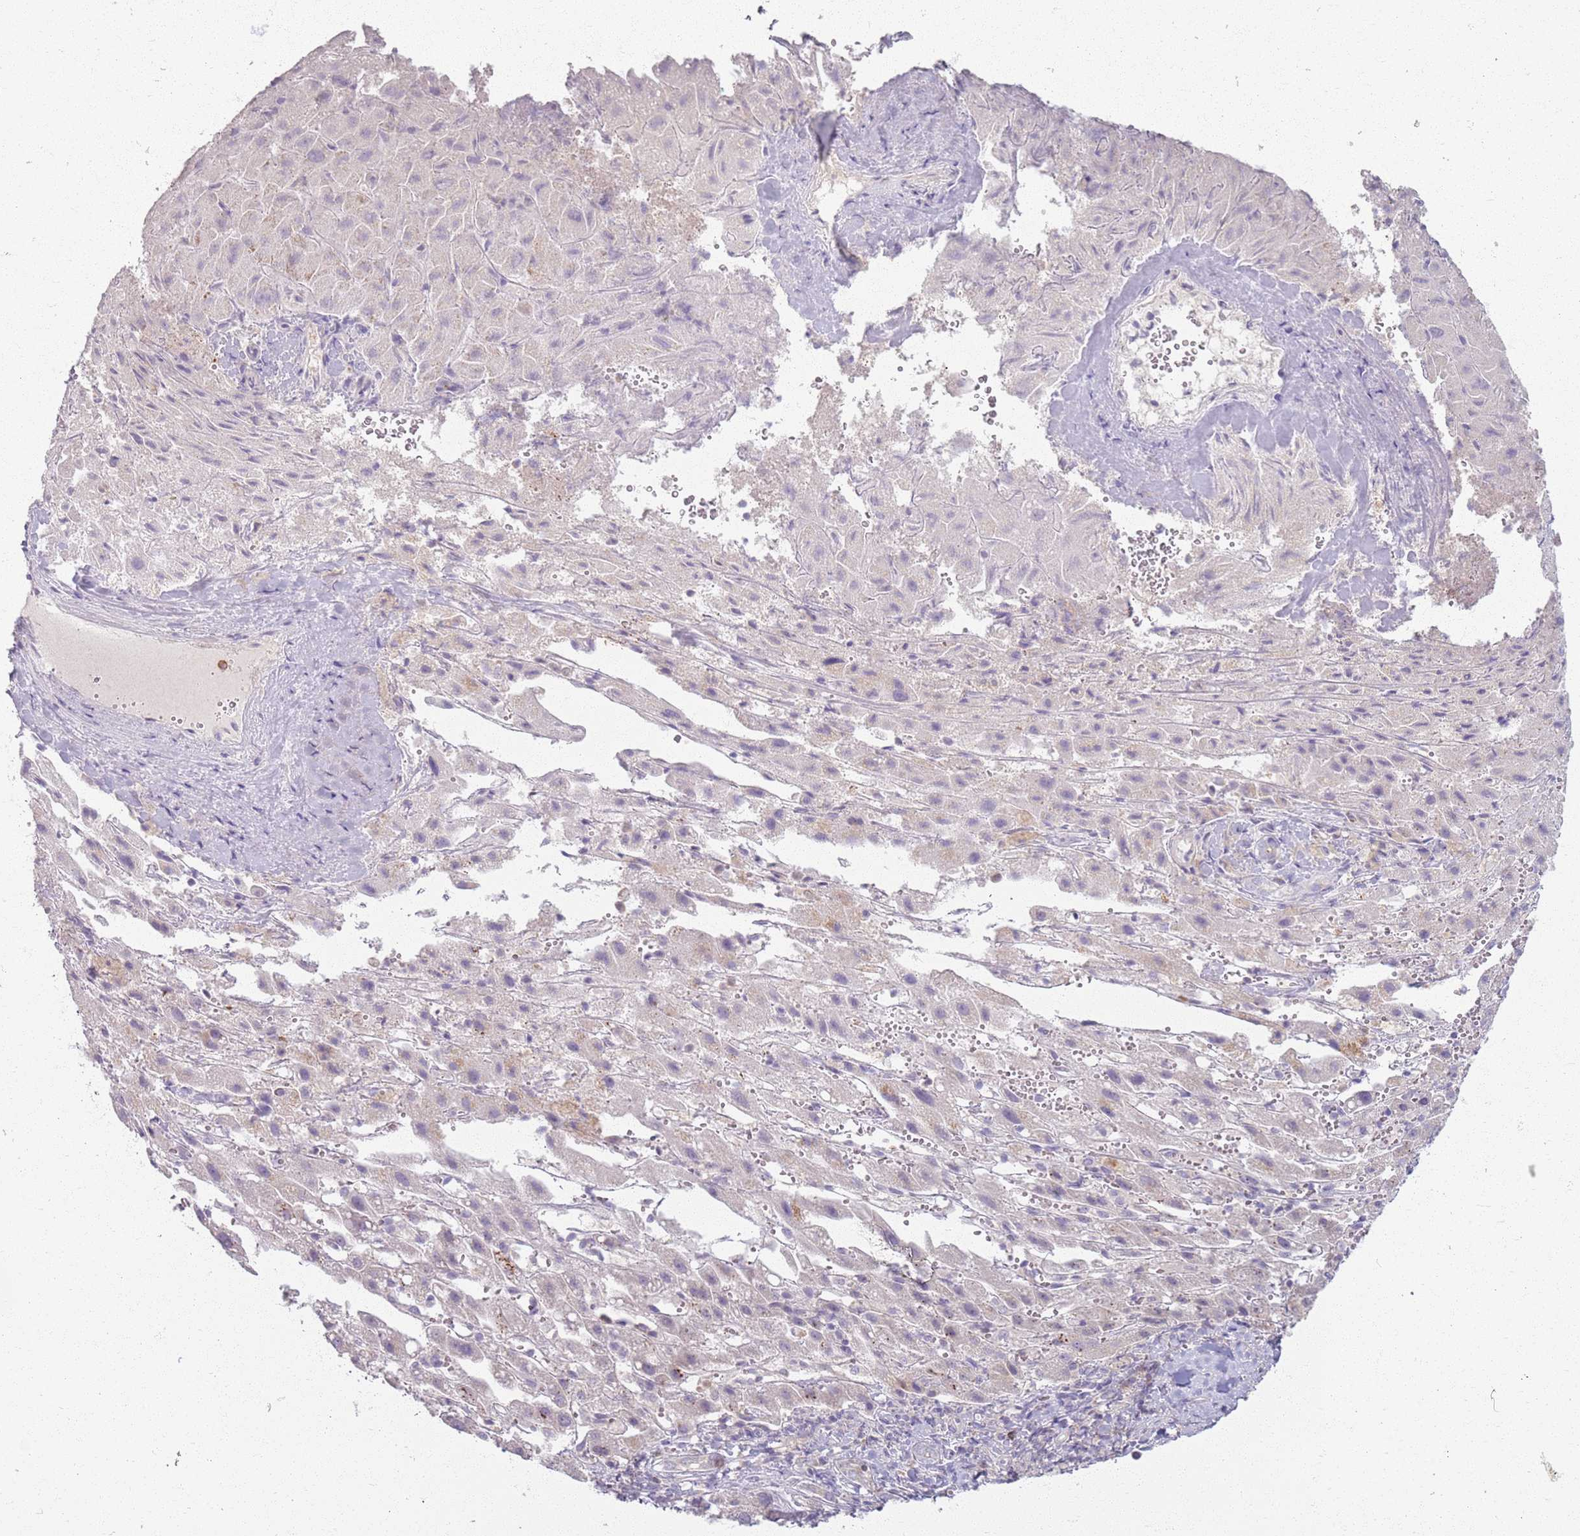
{"staining": {"intensity": "negative", "quantity": "none", "location": "none"}, "tissue": "liver cancer", "cell_type": "Tumor cells", "image_type": "cancer", "snomed": [{"axis": "morphology", "description": "Carcinoma, Hepatocellular, NOS"}, {"axis": "topography", "description": "Liver"}], "caption": "Hepatocellular carcinoma (liver) stained for a protein using IHC demonstrates no positivity tumor cells.", "gene": "ZDHHC2", "patient": {"sex": "female", "age": 58}}